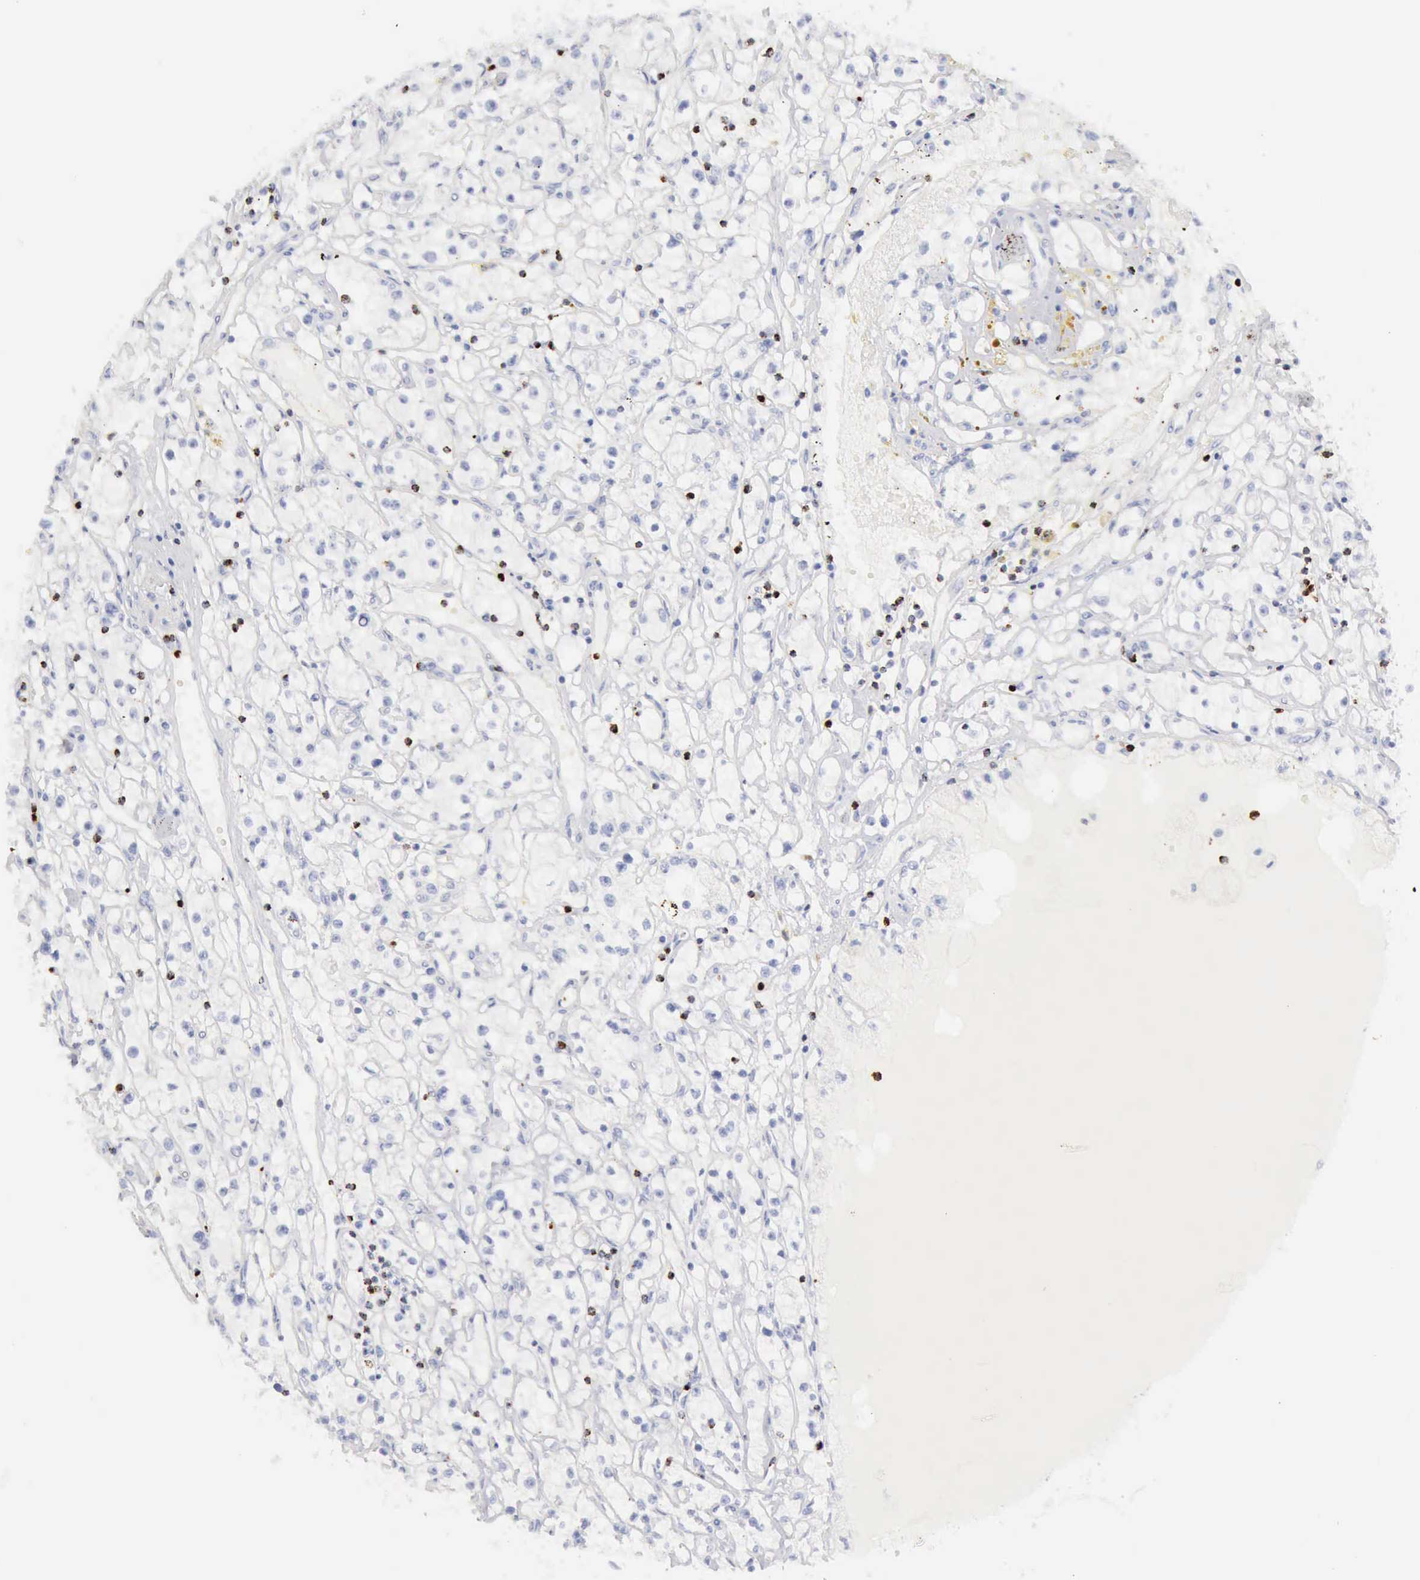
{"staining": {"intensity": "negative", "quantity": "none", "location": "none"}, "tissue": "renal cancer", "cell_type": "Tumor cells", "image_type": "cancer", "snomed": [{"axis": "morphology", "description": "Adenocarcinoma, NOS"}, {"axis": "topography", "description": "Kidney"}], "caption": "Micrograph shows no significant protein expression in tumor cells of adenocarcinoma (renal).", "gene": "GZMB", "patient": {"sex": "male", "age": 56}}